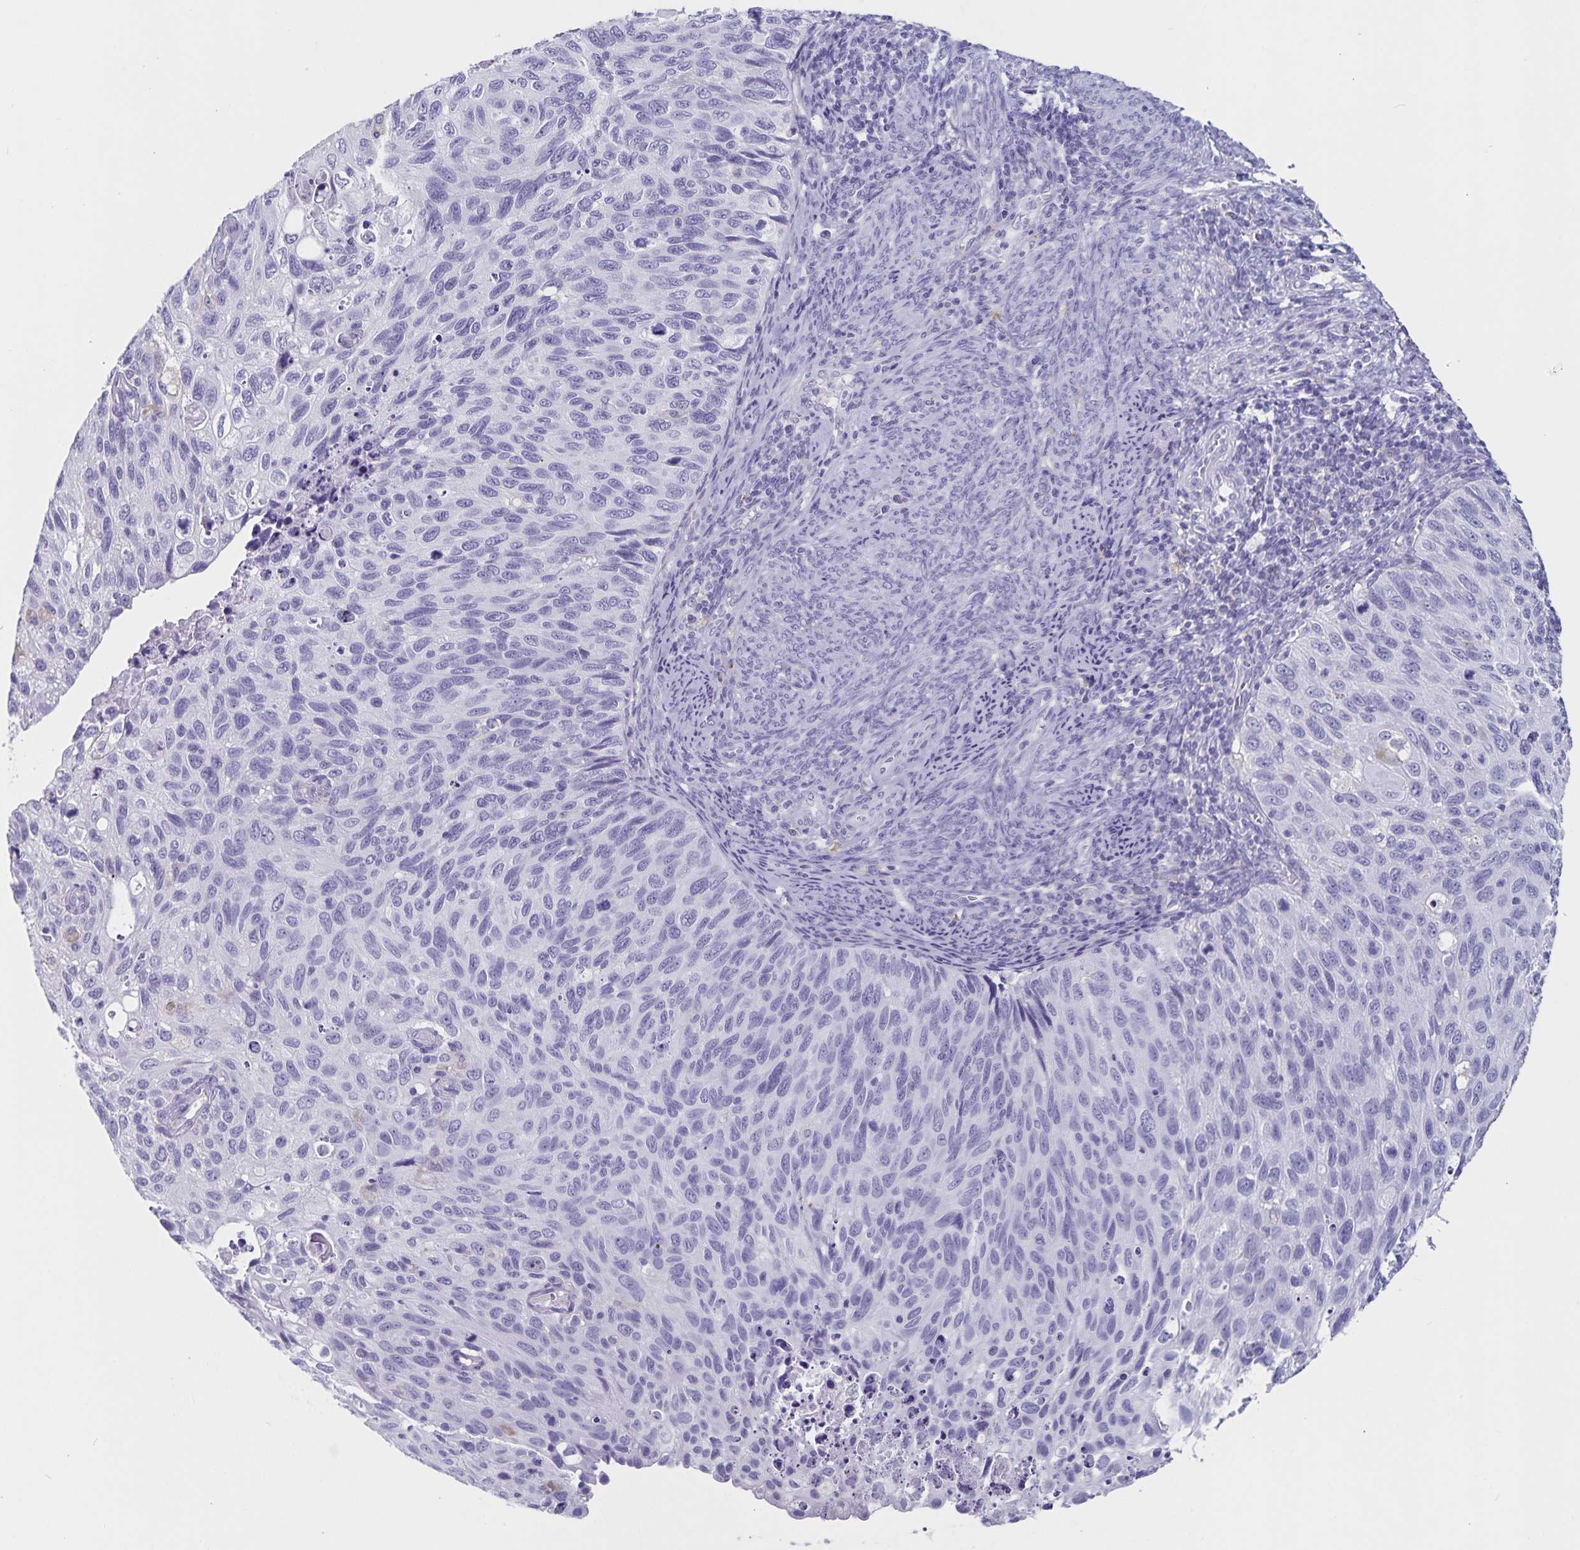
{"staining": {"intensity": "negative", "quantity": "none", "location": "none"}, "tissue": "cervical cancer", "cell_type": "Tumor cells", "image_type": "cancer", "snomed": [{"axis": "morphology", "description": "Squamous cell carcinoma, NOS"}, {"axis": "topography", "description": "Cervix"}], "caption": "Micrograph shows no significant protein expression in tumor cells of cervical squamous cell carcinoma. (Stains: DAB immunohistochemistry with hematoxylin counter stain, Microscopy: brightfield microscopy at high magnification).", "gene": "PLAC1", "patient": {"sex": "female", "age": 70}}